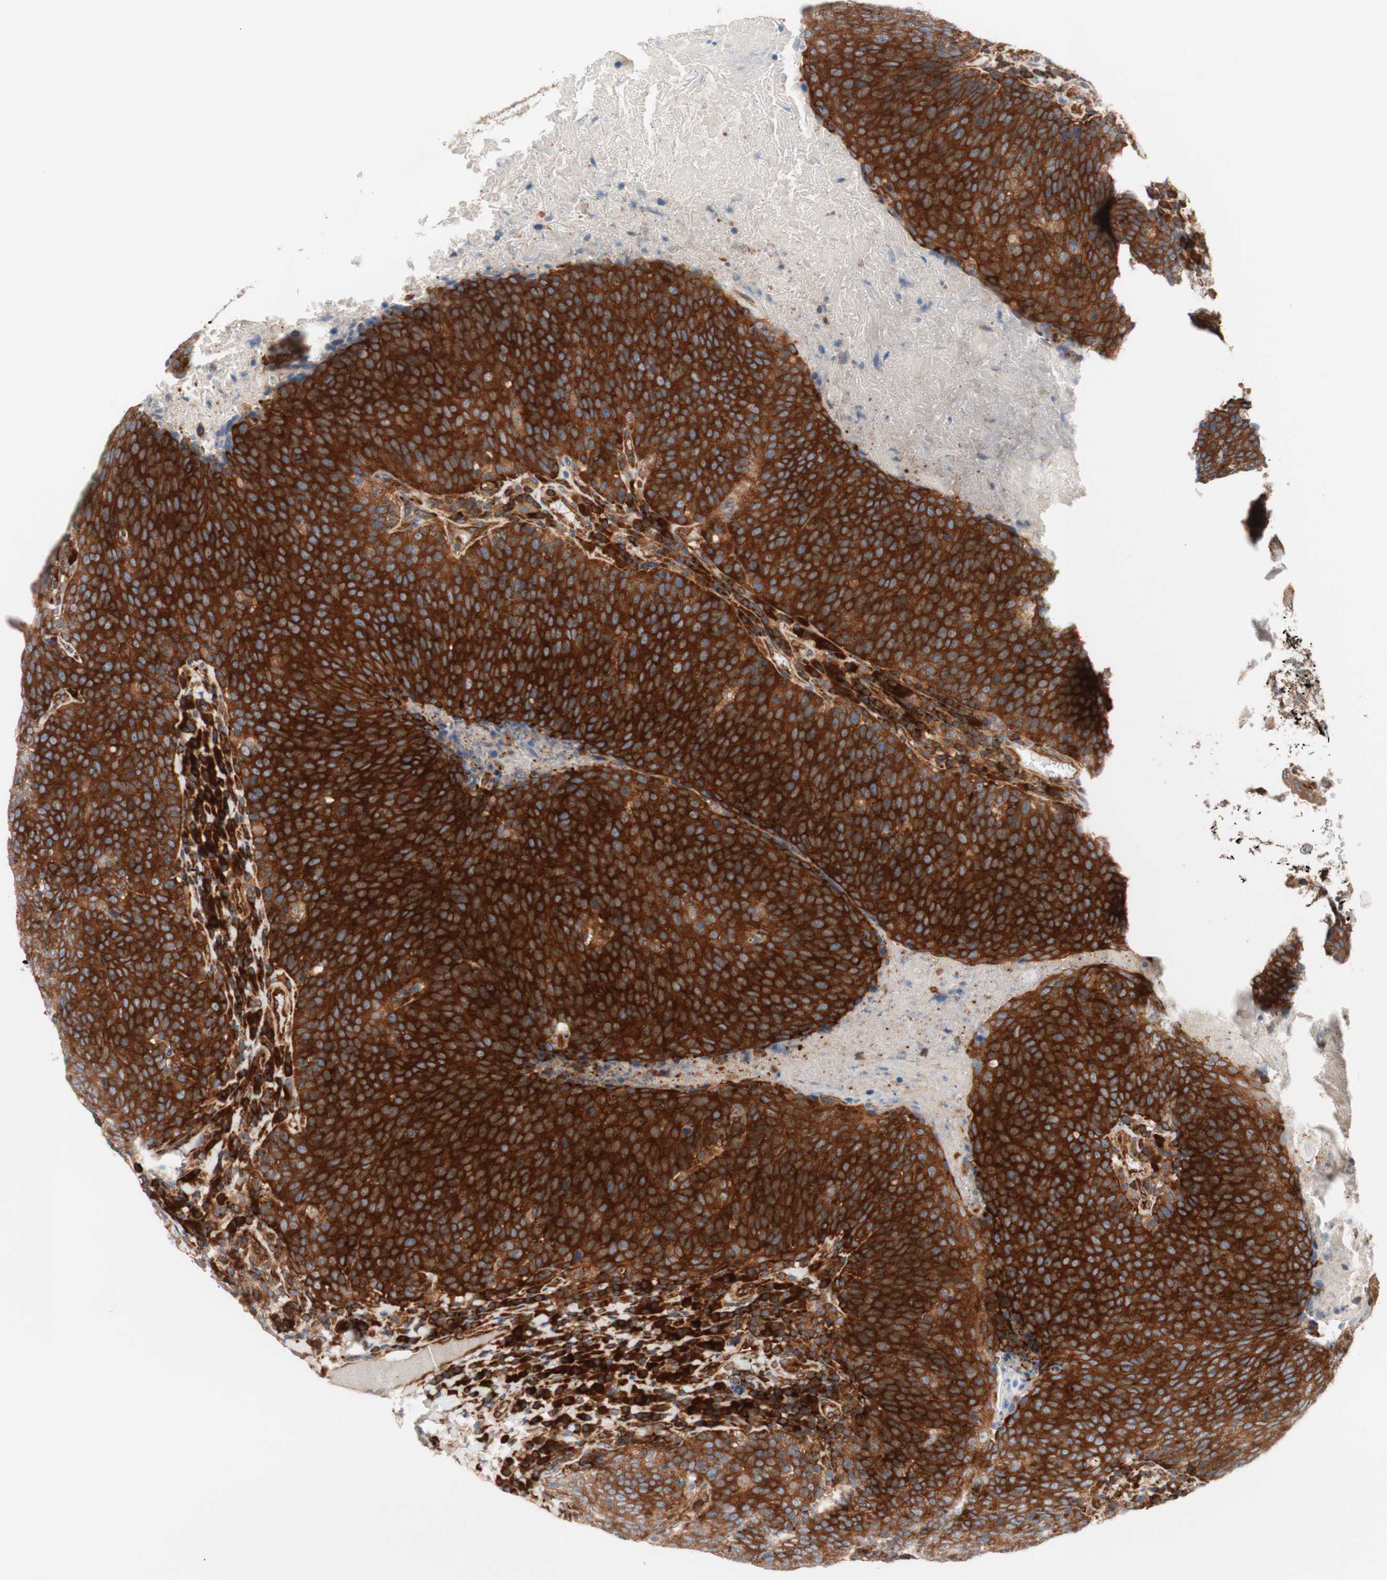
{"staining": {"intensity": "strong", "quantity": ">75%", "location": "cytoplasmic/membranous"}, "tissue": "head and neck cancer", "cell_type": "Tumor cells", "image_type": "cancer", "snomed": [{"axis": "morphology", "description": "Squamous cell carcinoma, NOS"}, {"axis": "morphology", "description": "Squamous cell carcinoma, metastatic, NOS"}, {"axis": "topography", "description": "Lymph node"}, {"axis": "topography", "description": "Head-Neck"}], "caption": "Head and neck cancer tissue displays strong cytoplasmic/membranous positivity in about >75% of tumor cells", "gene": "CCN4", "patient": {"sex": "male", "age": 62}}